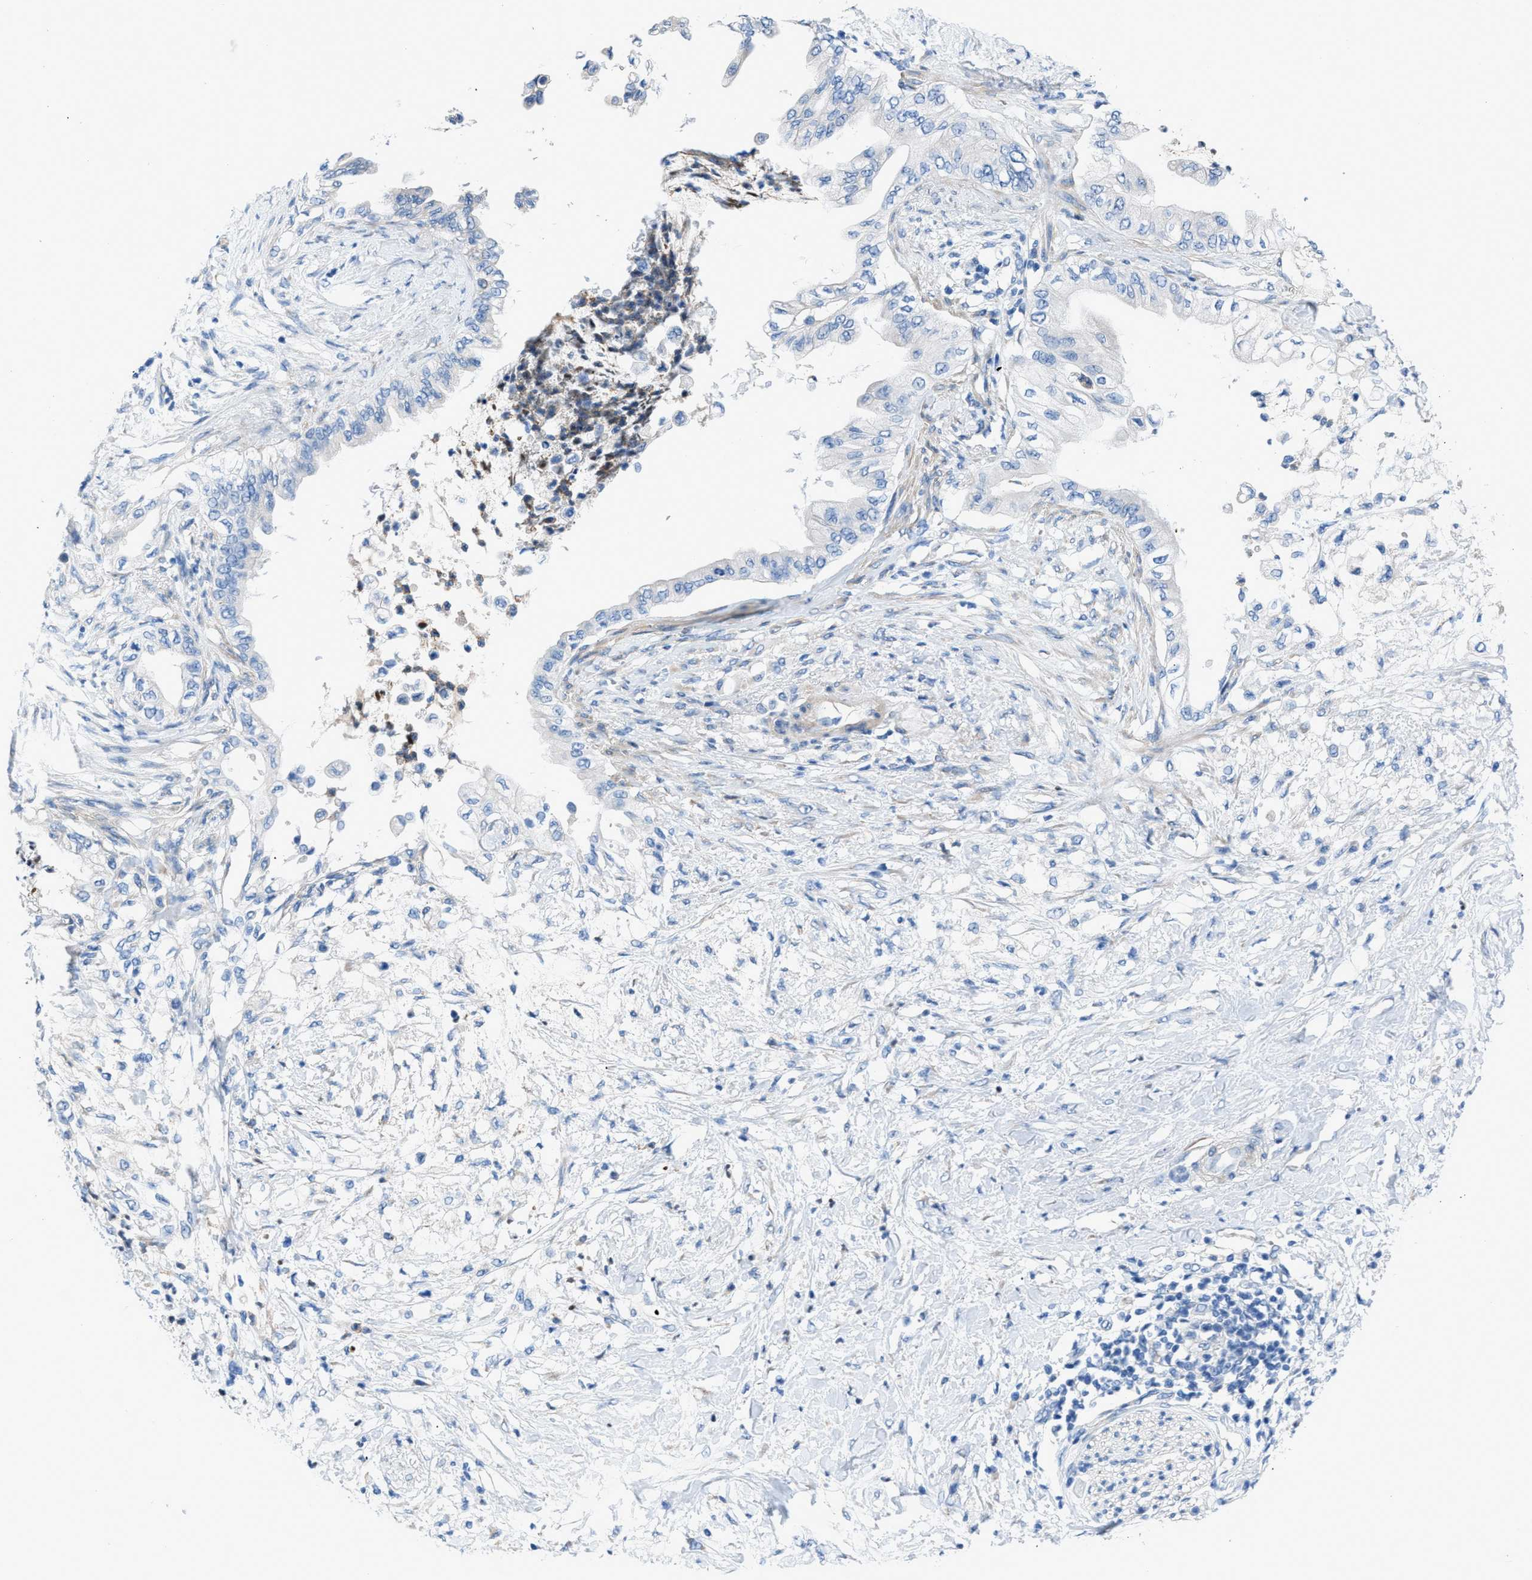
{"staining": {"intensity": "negative", "quantity": "none", "location": "none"}, "tissue": "pancreatic cancer", "cell_type": "Tumor cells", "image_type": "cancer", "snomed": [{"axis": "morphology", "description": "Normal tissue, NOS"}, {"axis": "morphology", "description": "Adenocarcinoma, NOS"}, {"axis": "topography", "description": "Pancreas"}, {"axis": "topography", "description": "Duodenum"}], "caption": "This image is of pancreatic cancer stained with immunohistochemistry (IHC) to label a protein in brown with the nuclei are counter-stained blue. There is no staining in tumor cells.", "gene": "ITPR1", "patient": {"sex": "female", "age": 60}}